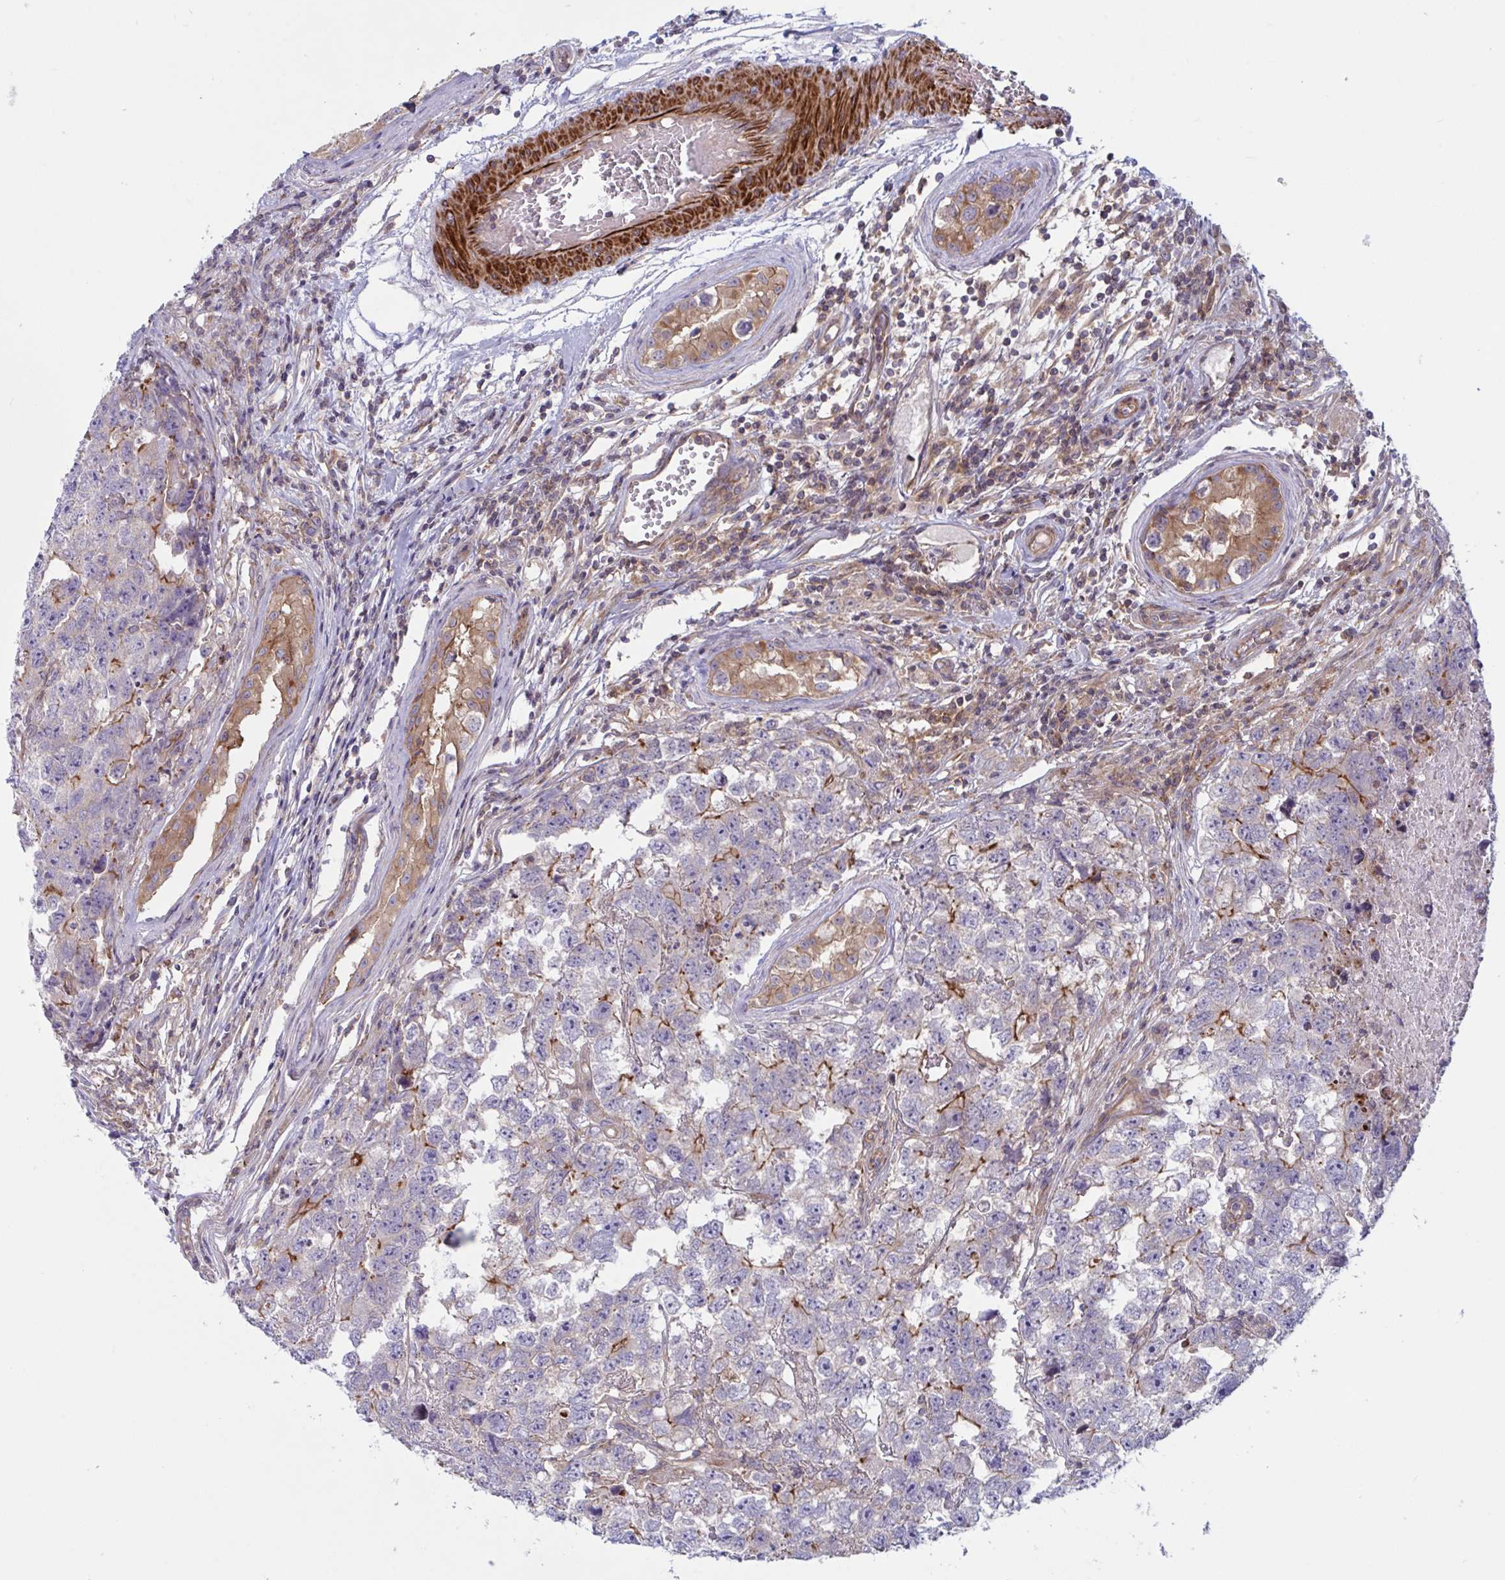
{"staining": {"intensity": "moderate", "quantity": "<25%", "location": "cytoplasmic/membranous"}, "tissue": "testis cancer", "cell_type": "Tumor cells", "image_type": "cancer", "snomed": [{"axis": "morphology", "description": "Carcinoma, Embryonal, NOS"}, {"axis": "topography", "description": "Testis"}], "caption": "Moderate cytoplasmic/membranous expression is appreciated in about <25% of tumor cells in testis cancer.", "gene": "TANK", "patient": {"sex": "male", "age": 22}}